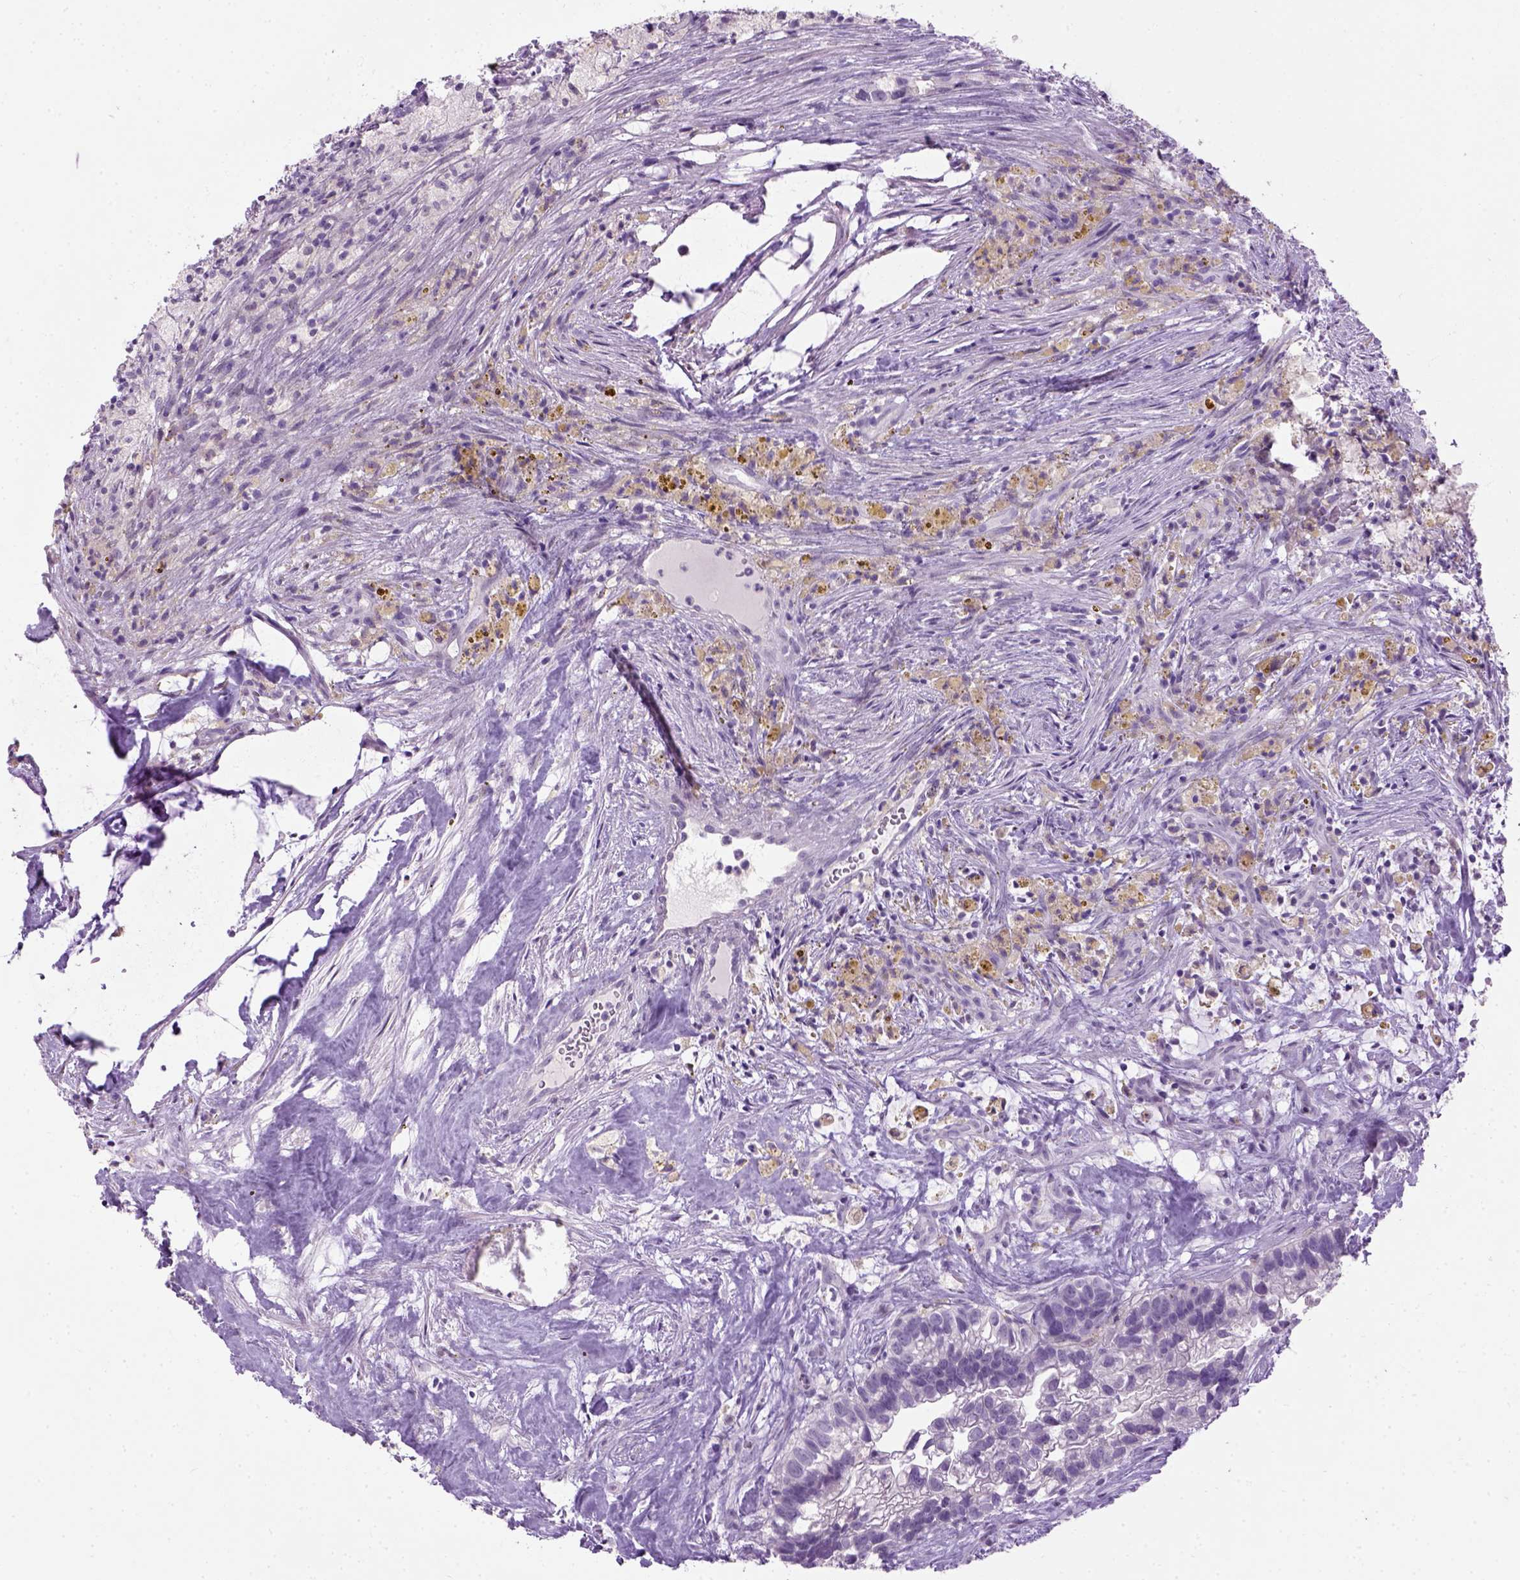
{"staining": {"intensity": "negative", "quantity": "none", "location": "none"}, "tissue": "head and neck cancer", "cell_type": "Tumor cells", "image_type": "cancer", "snomed": [{"axis": "morphology", "description": "Adenocarcinoma, NOS"}, {"axis": "topography", "description": "Head-Neck"}], "caption": "Immunohistochemistry (IHC) image of neoplastic tissue: head and neck cancer stained with DAB (3,3'-diaminobenzidine) displays no significant protein positivity in tumor cells.", "gene": "GABRB2", "patient": {"sex": "male", "age": 62}}